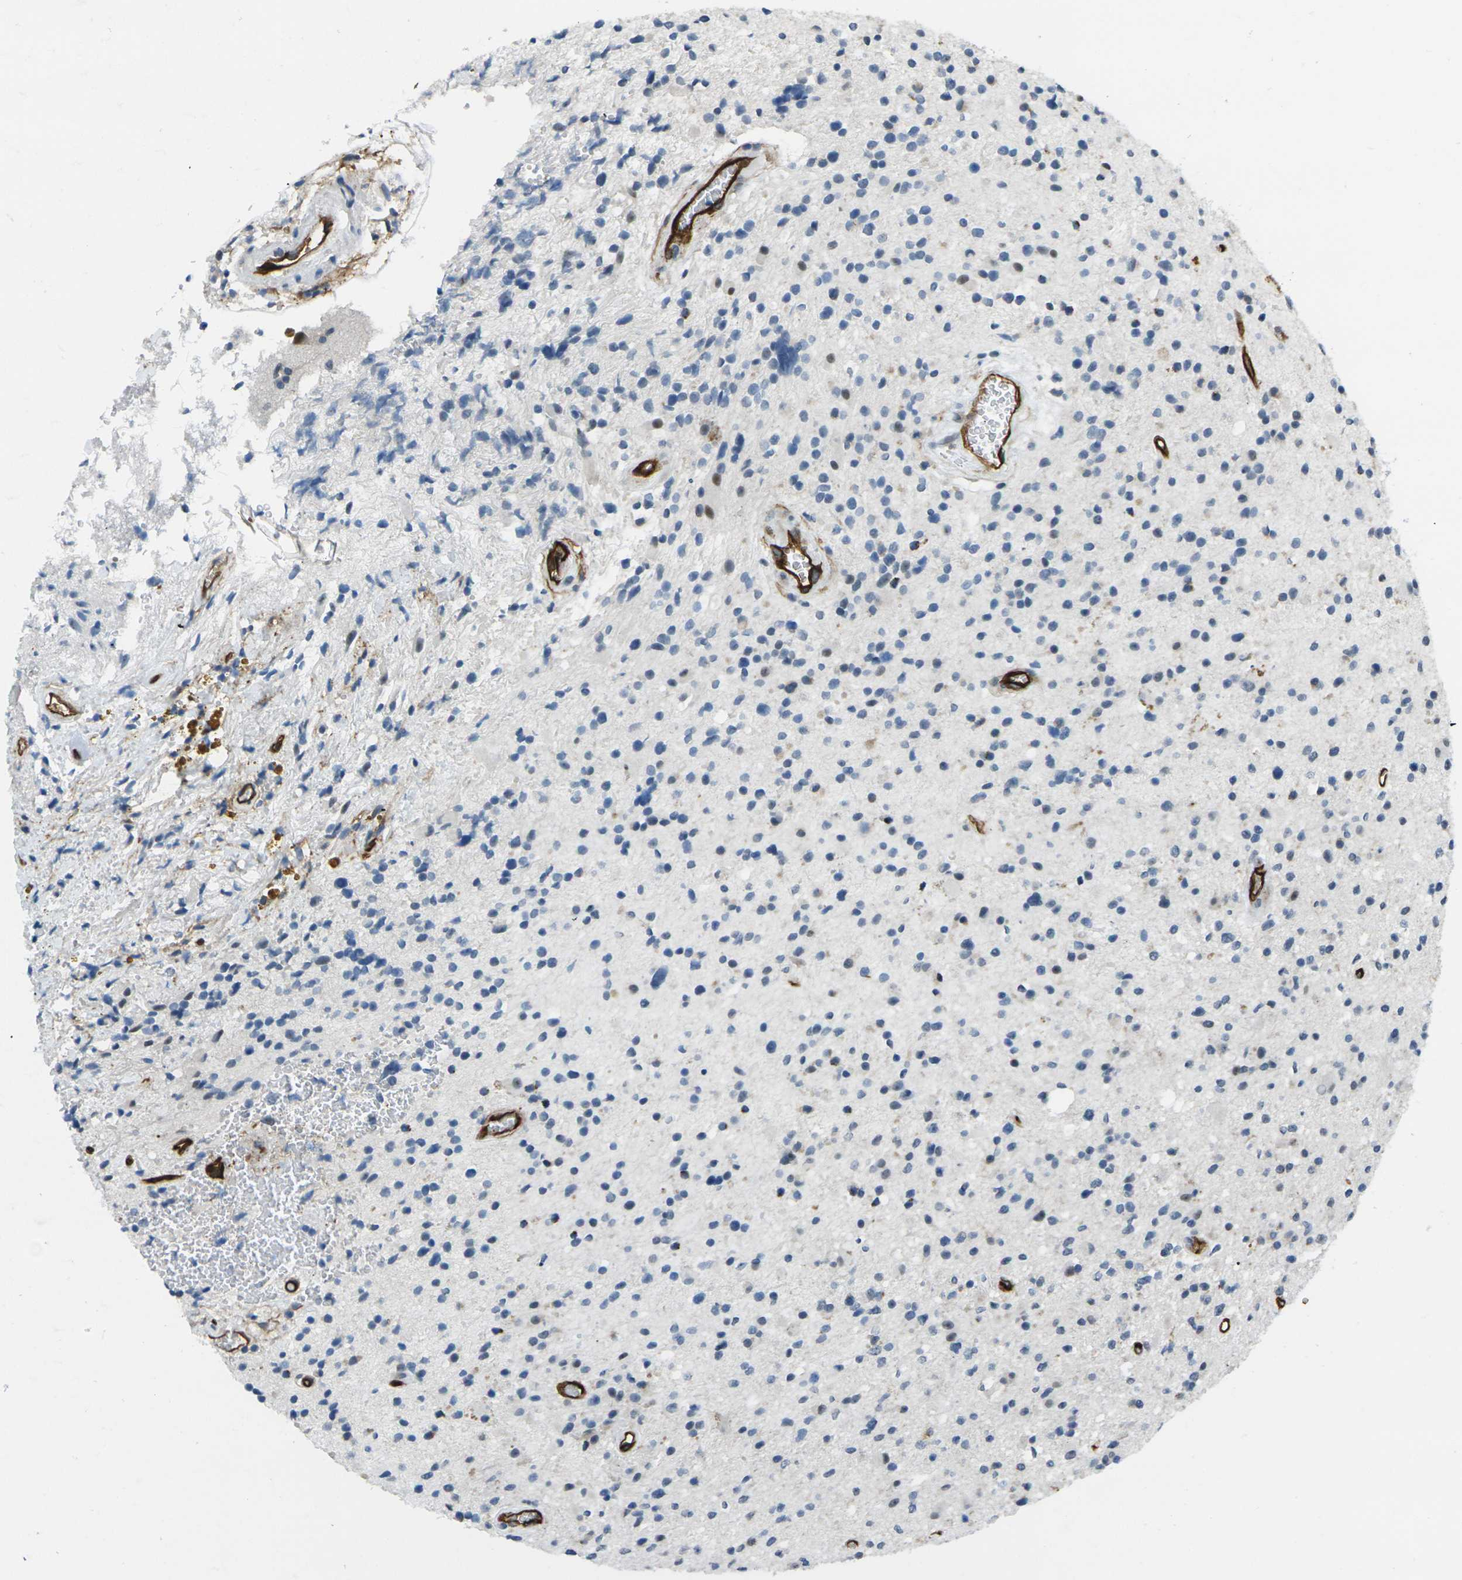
{"staining": {"intensity": "negative", "quantity": "none", "location": "none"}, "tissue": "glioma", "cell_type": "Tumor cells", "image_type": "cancer", "snomed": [{"axis": "morphology", "description": "Glioma, malignant, High grade"}, {"axis": "topography", "description": "Brain"}], "caption": "Histopathology image shows no significant protein expression in tumor cells of high-grade glioma (malignant).", "gene": "HSPA12B", "patient": {"sex": "male", "age": 33}}